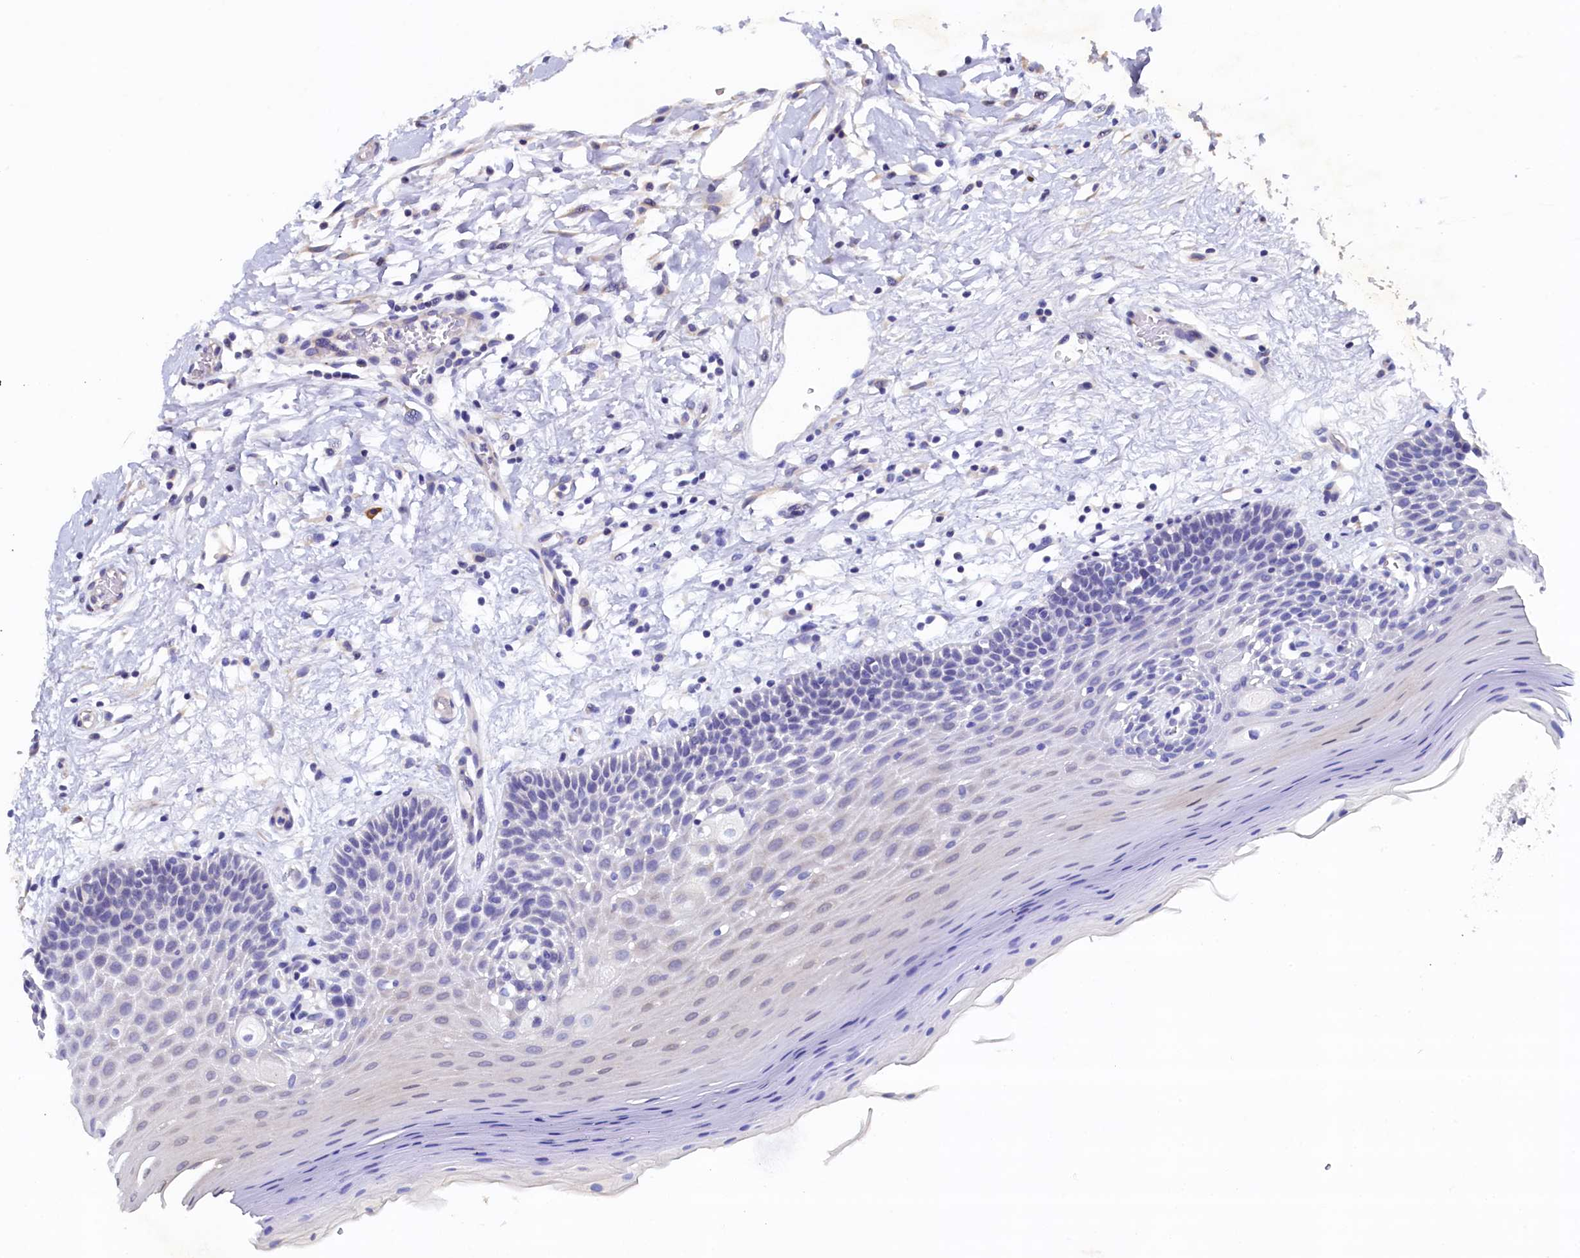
{"staining": {"intensity": "negative", "quantity": "none", "location": "none"}, "tissue": "oral mucosa", "cell_type": "Squamous epithelial cells", "image_type": "normal", "snomed": [{"axis": "morphology", "description": "Normal tissue, NOS"}, {"axis": "topography", "description": "Oral tissue"}, {"axis": "topography", "description": "Tounge, NOS"}], "caption": "Oral mucosa stained for a protein using IHC displays no expression squamous epithelial cells.", "gene": "CBLIF", "patient": {"sex": "male", "age": 47}}